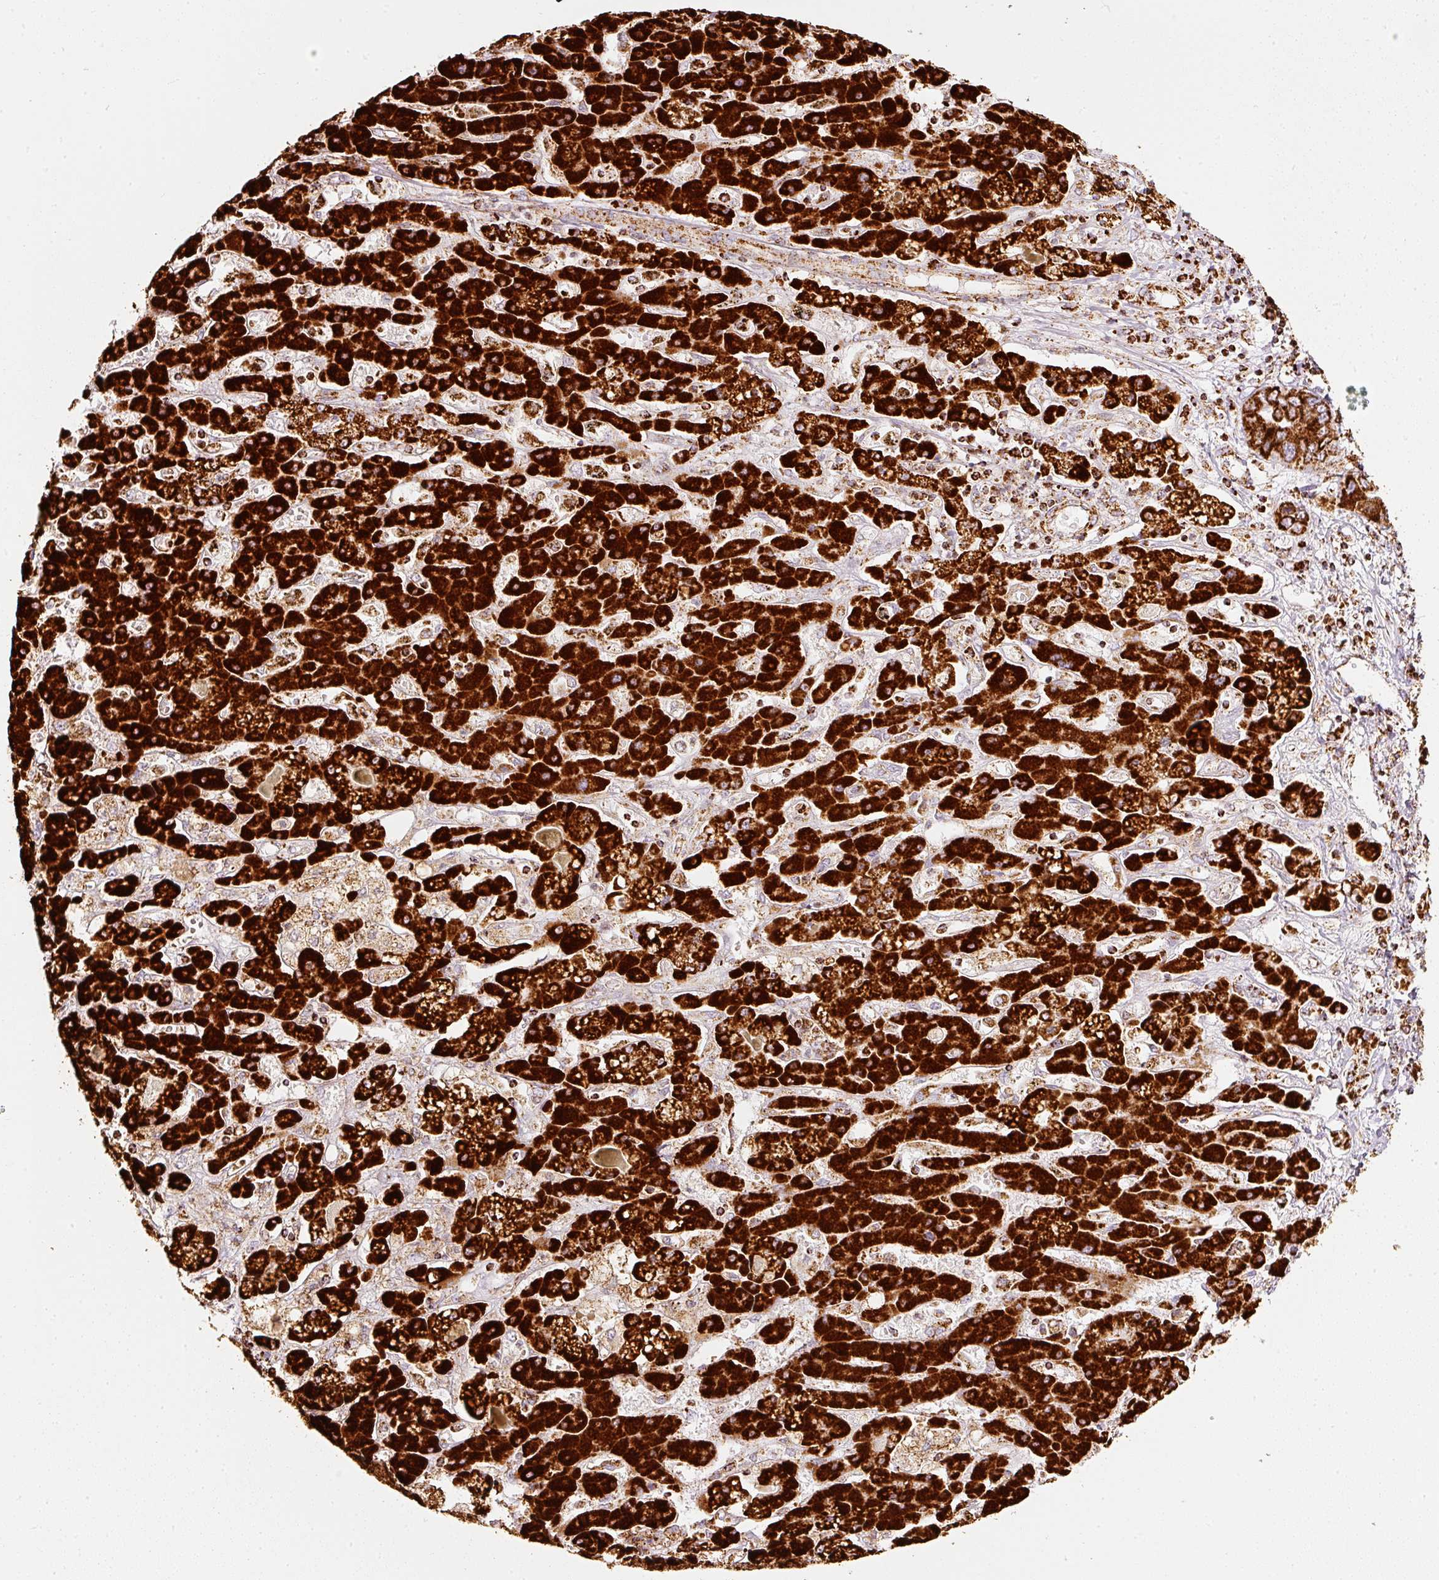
{"staining": {"intensity": "strong", "quantity": ">75%", "location": "cytoplasmic/membranous"}, "tissue": "liver cancer", "cell_type": "Tumor cells", "image_type": "cancer", "snomed": [{"axis": "morphology", "description": "Cholangiocarcinoma"}, {"axis": "topography", "description": "Liver"}], "caption": "The histopathology image demonstrates a brown stain indicating the presence of a protein in the cytoplasmic/membranous of tumor cells in liver cholangiocarcinoma. (Stains: DAB (3,3'-diaminobenzidine) in brown, nuclei in blue, Microscopy: brightfield microscopy at high magnification).", "gene": "MT-CO2", "patient": {"sex": "male", "age": 67}}